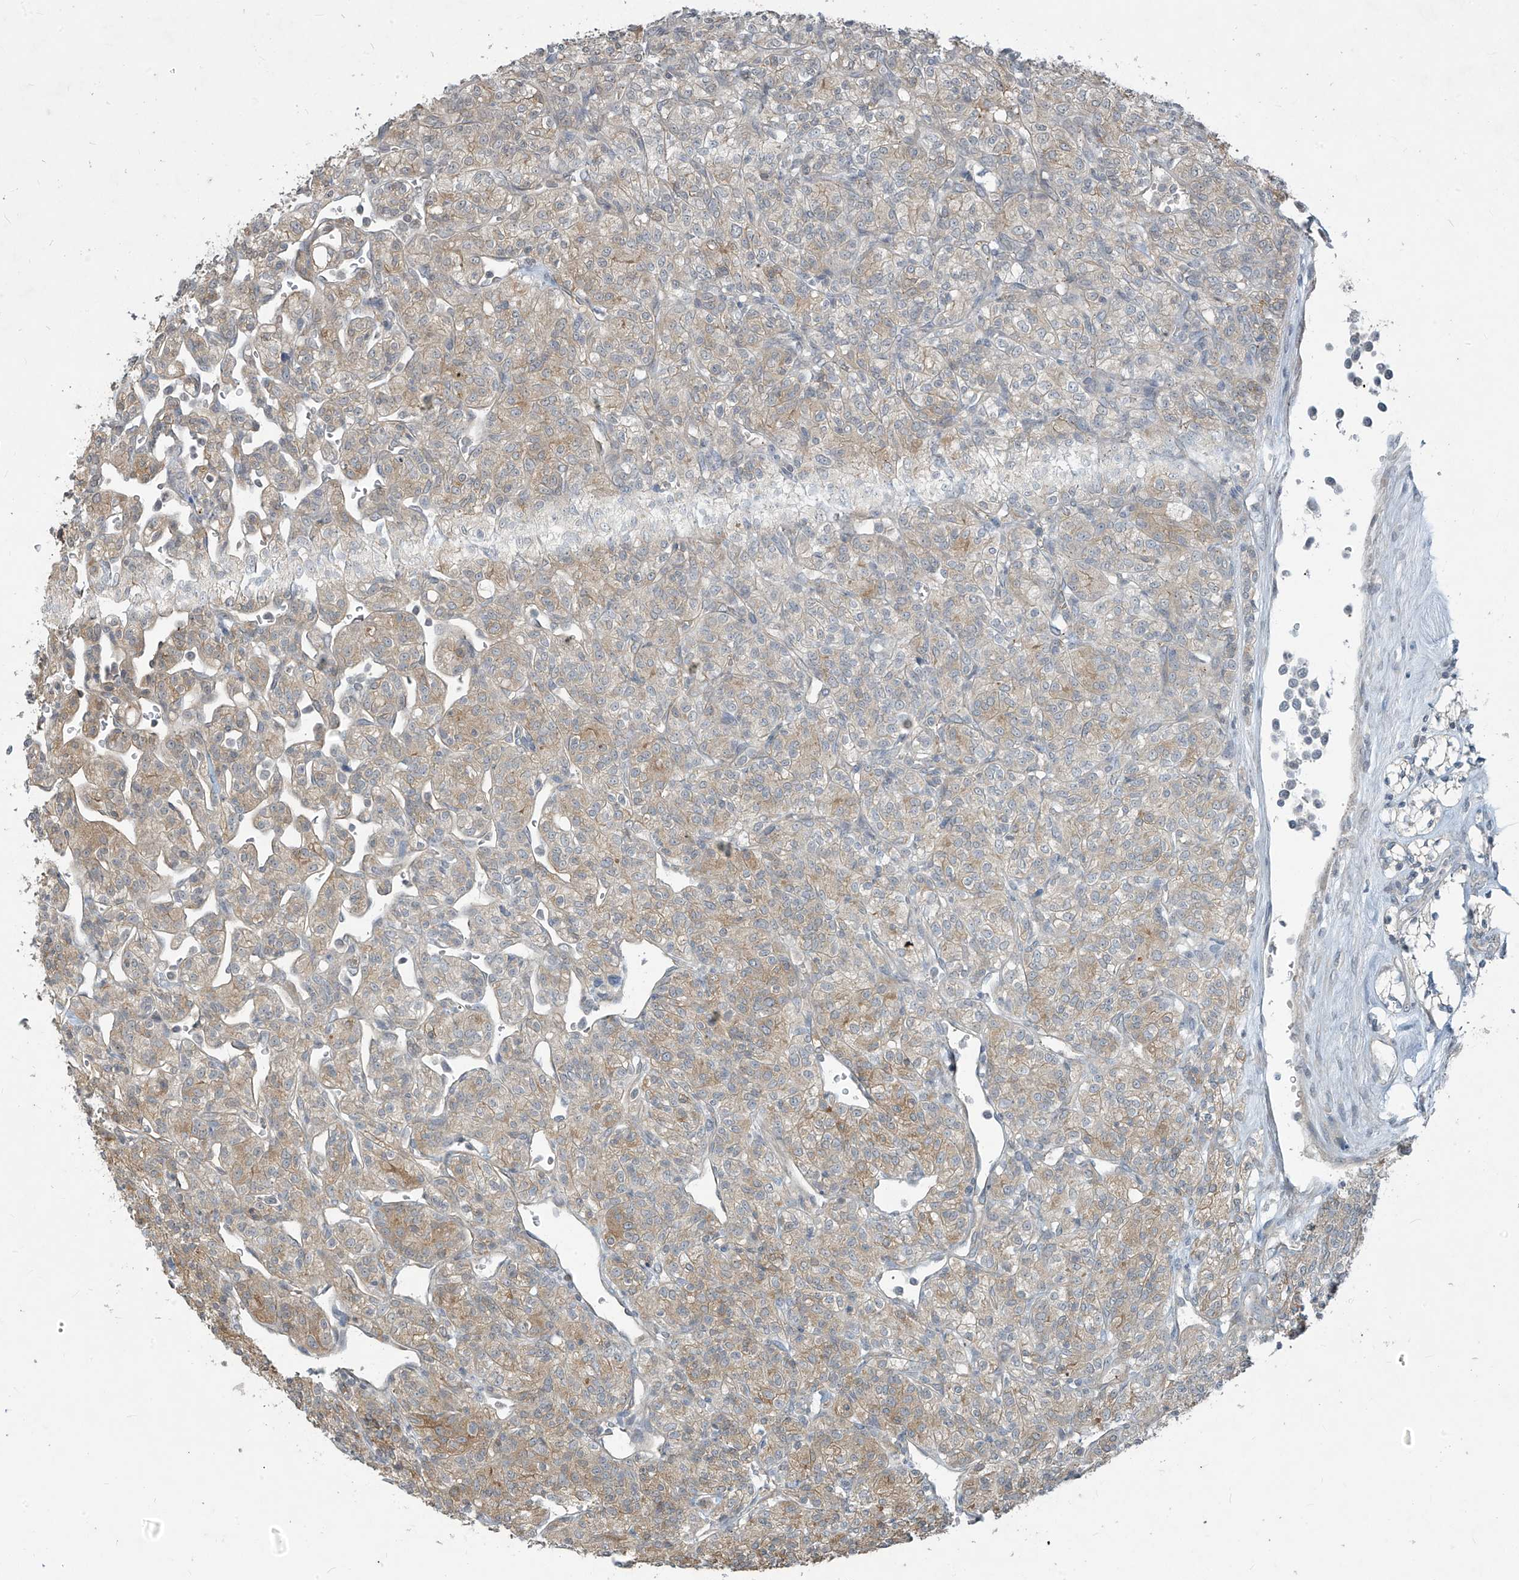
{"staining": {"intensity": "moderate", "quantity": "25%-75%", "location": "cytoplasmic/membranous"}, "tissue": "renal cancer", "cell_type": "Tumor cells", "image_type": "cancer", "snomed": [{"axis": "morphology", "description": "Adenocarcinoma, NOS"}, {"axis": "topography", "description": "Kidney"}], "caption": "Renal adenocarcinoma tissue displays moderate cytoplasmic/membranous positivity in approximately 25%-75% of tumor cells (brown staining indicates protein expression, while blue staining denotes nuclei).", "gene": "DGKQ", "patient": {"sex": "male", "age": 77}}